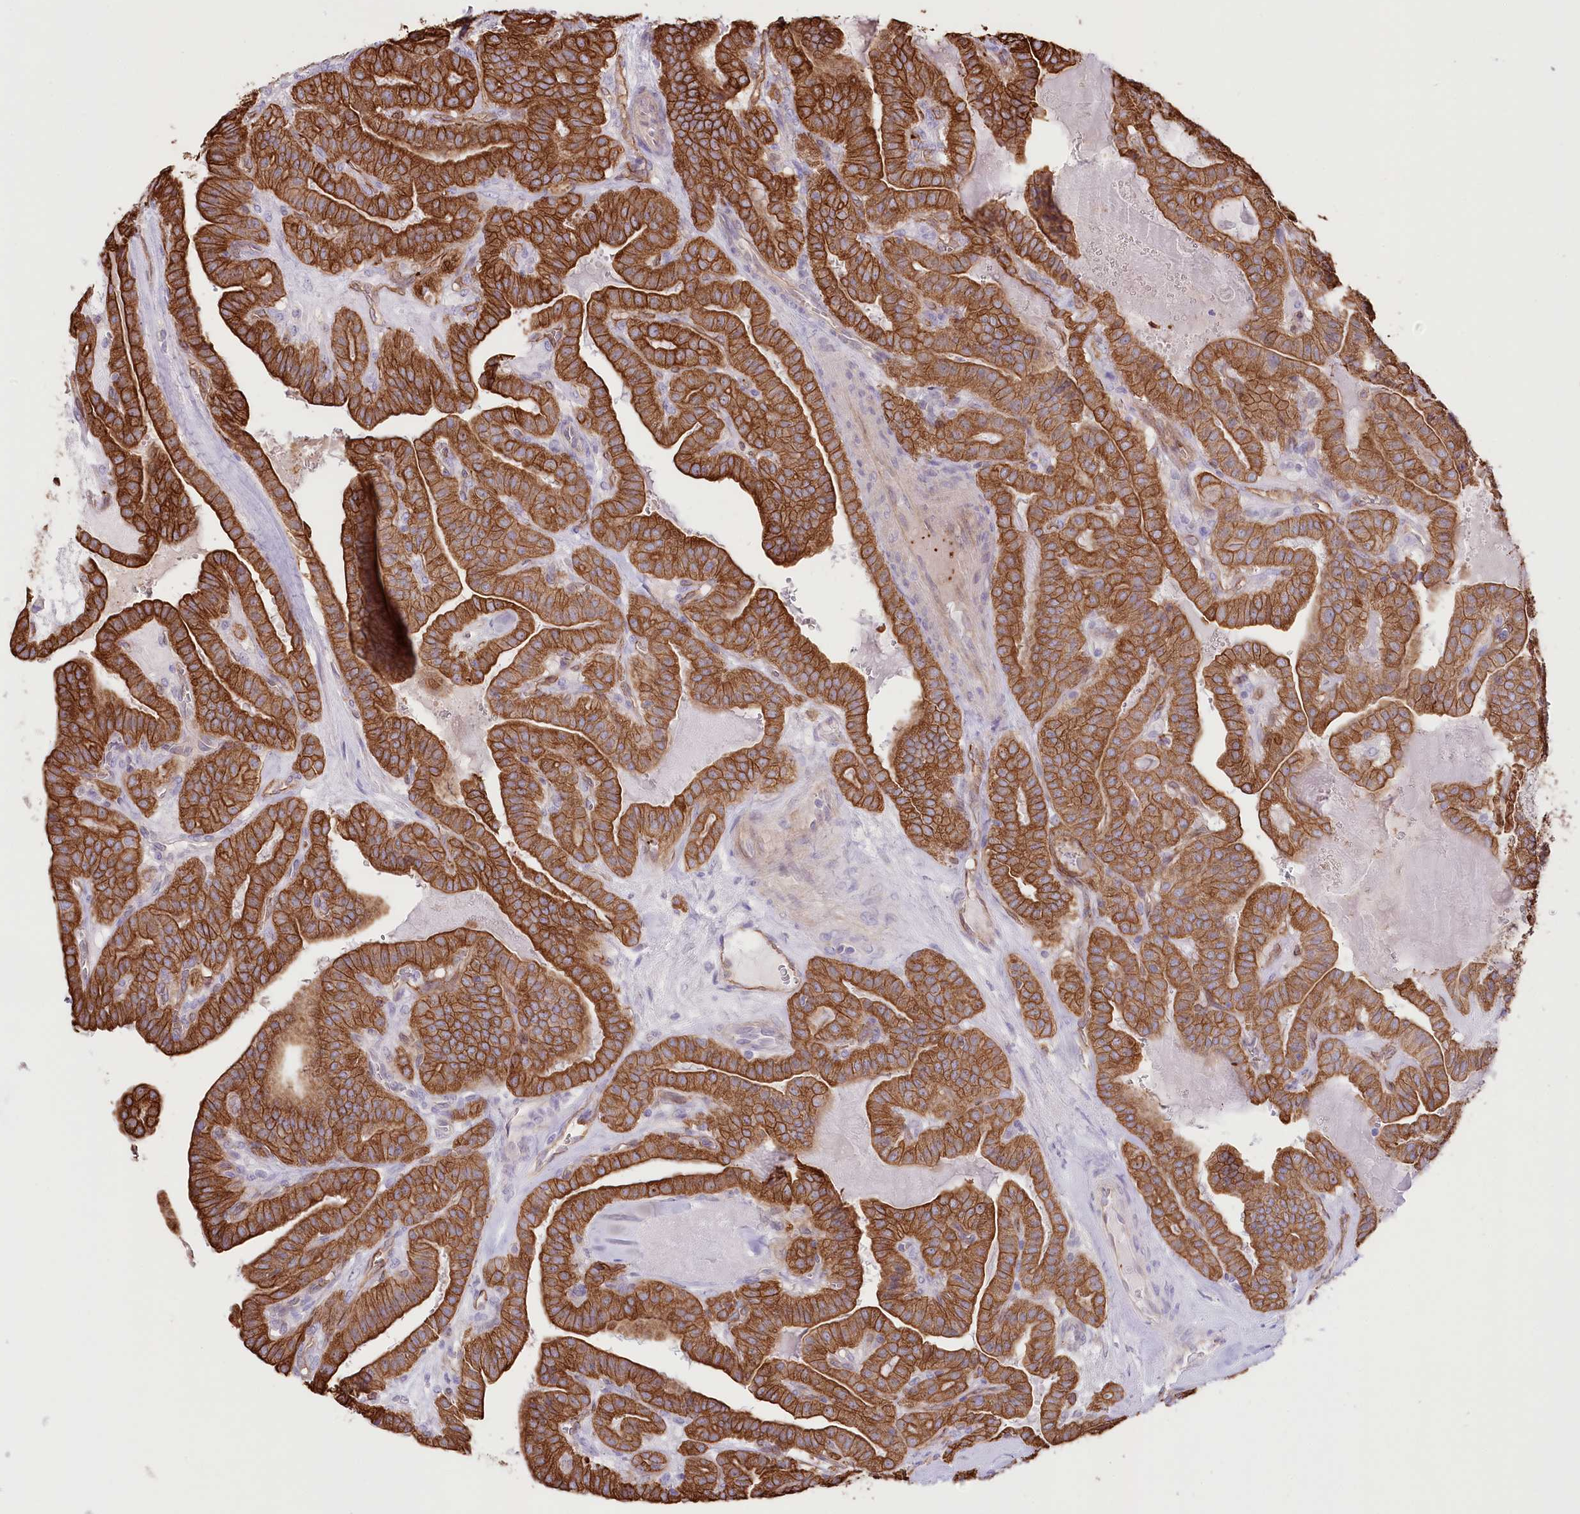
{"staining": {"intensity": "strong", "quantity": ">75%", "location": "cytoplasmic/membranous"}, "tissue": "thyroid cancer", "cell_type": "Tumor cells", "image_type": "cancer", "snomed": [{"axis": "morphology", "description": "Papillary adenocarcinoma, NOS"}, {"axis": "topography", "description": "Thyroid gland"}], "caption": "Thyroid cancer (papillary adenocarcinoma) was stained to show a protein in brown. There is high levels of strong cytoplasmic/membranous staining in approximately >75% of tumor cells.", "gene": "SLC39A10", "patient": {"sex": "male", "age": 52}}